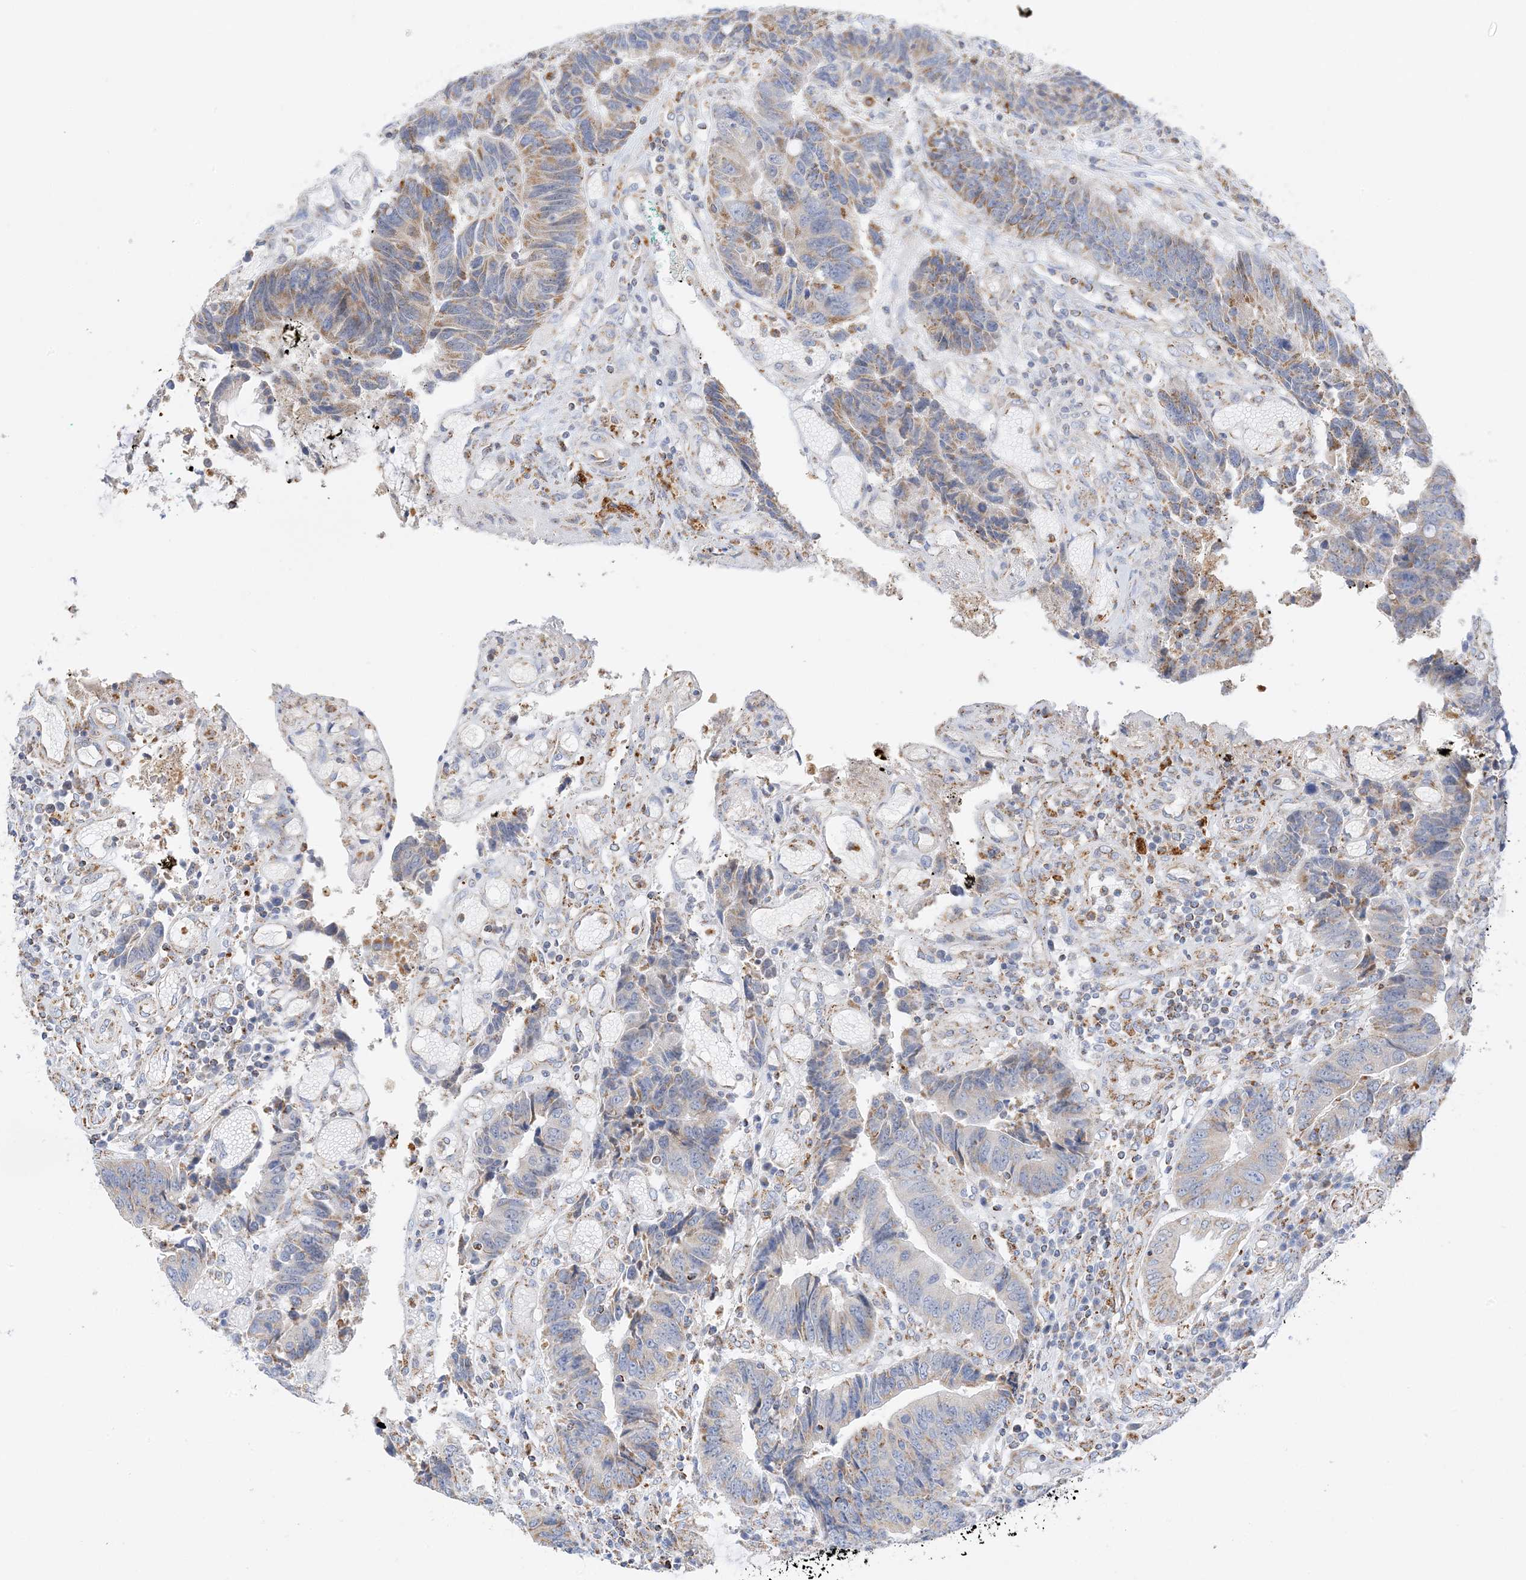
{"staining": {"intensity": "moderate", "quantity": ">75%", "location": "cytoplasmic/membranous"}, "tissue": "colorectal cancer", "cell_type": "Tumor cells", "image_type": "cancer", "snomed": [{"axis": "morphology", "description": "Adenocarcinoma, NOS"}, {"axis": "topography", "description": "Rectum"}], "caption": "Immunohistochemistry (IHC) (DAB) staining of human colorectal cancer (adenocarcinoma) reveals moderate cytoplasmic/membranous protein expression in about >75% of tumor cells.", "gene": "CAPN13", "patient": {"sex": "male", "age": 84}}